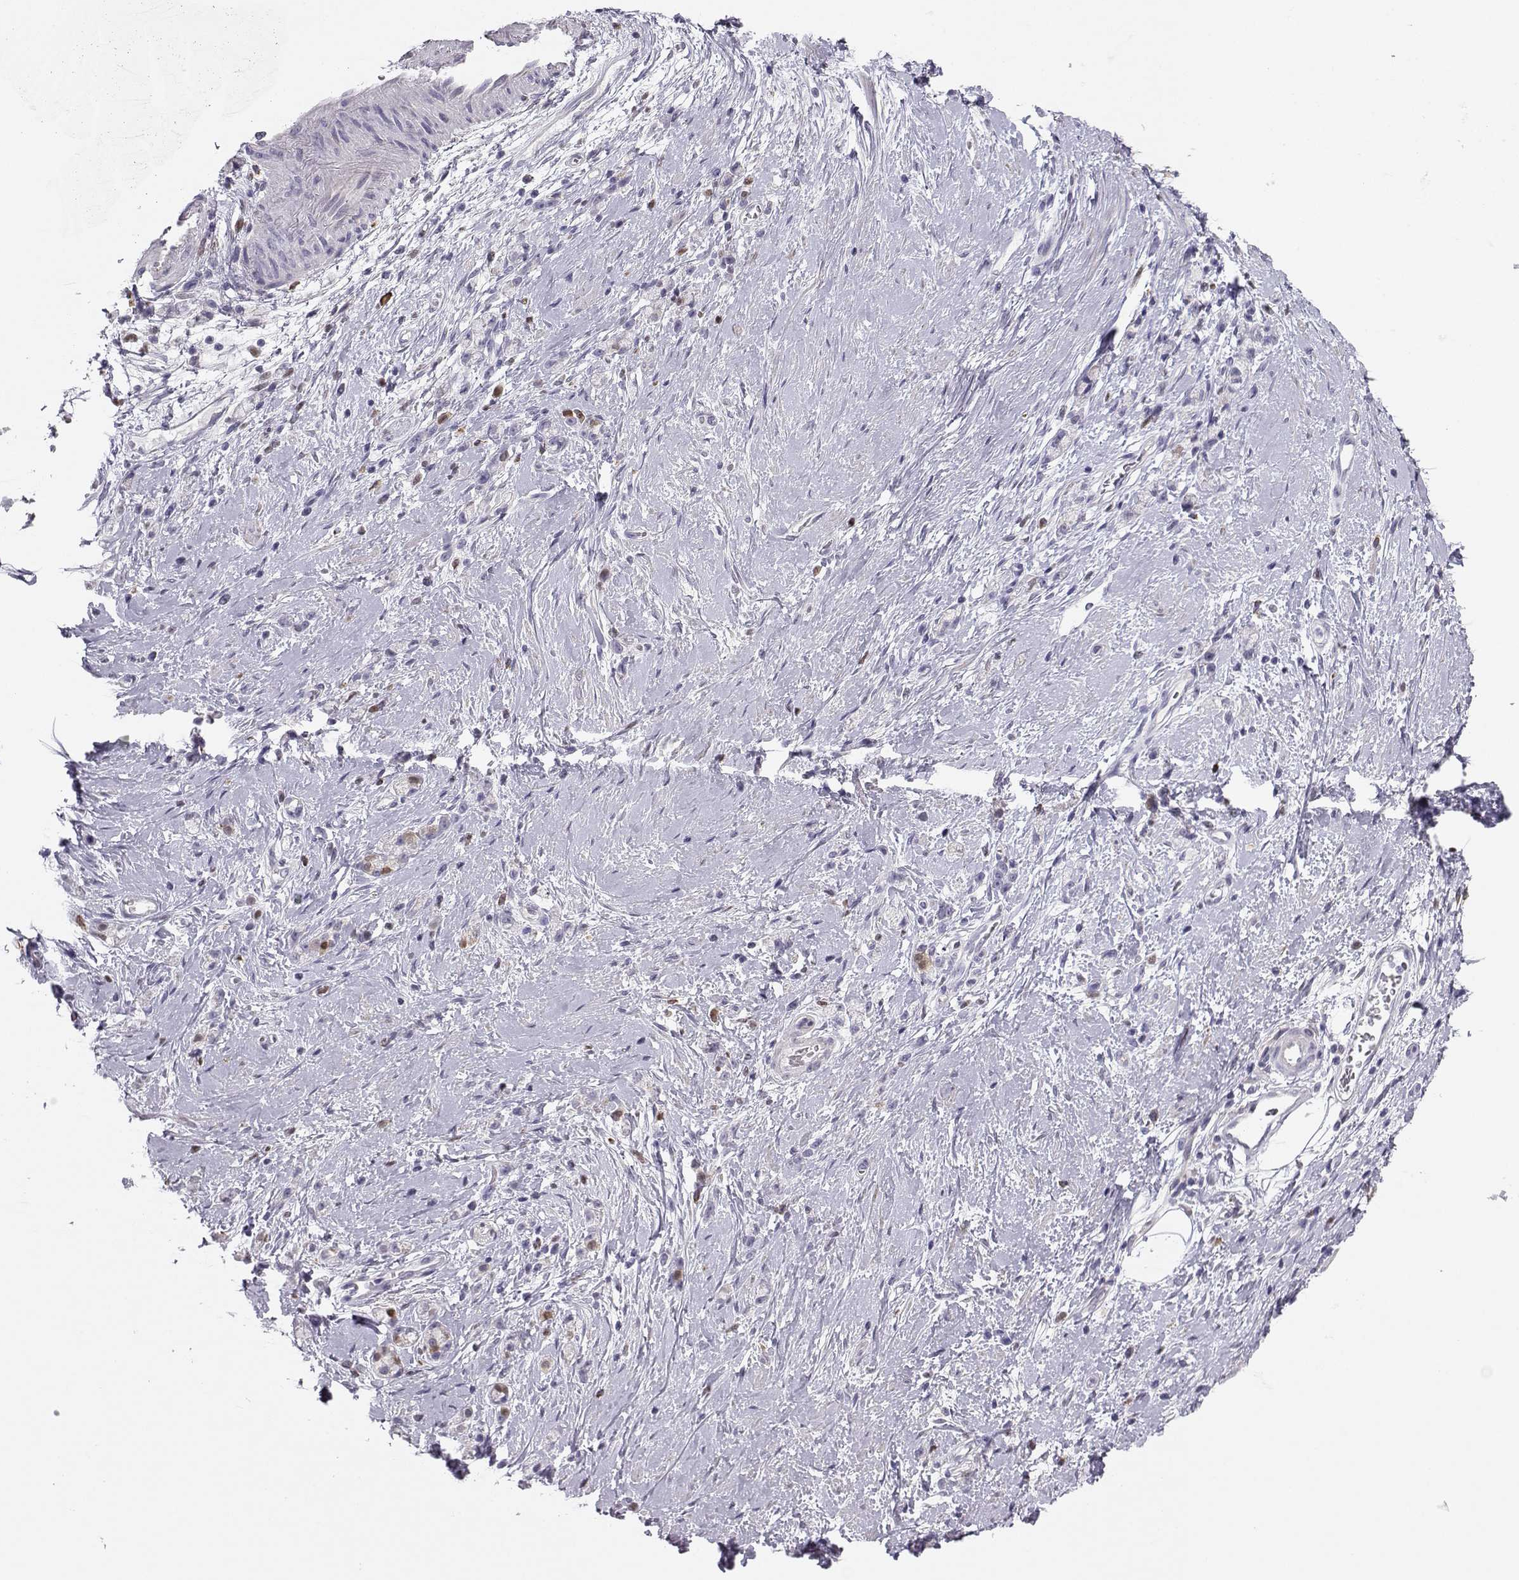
{"staining": {"intensity": "negative", "quantity": "none", "location": "none"}, "tissue": "stomach cancer", "cell_type": "Tumor cells", "image_type": "cancer", "snomed": [{"axis": "morphology", "description": "Adenocarcinoma, NOS"}, {"axis": "topography", "description": "Stomach"}], "caption": "High power microscopy micrograph of an immunohistochemistry histopathology image of stomach cancer, revealing no significant expression in tumor cells.", "gene": "DCLK3", "patient": {"sex": "male", "age": 58}}